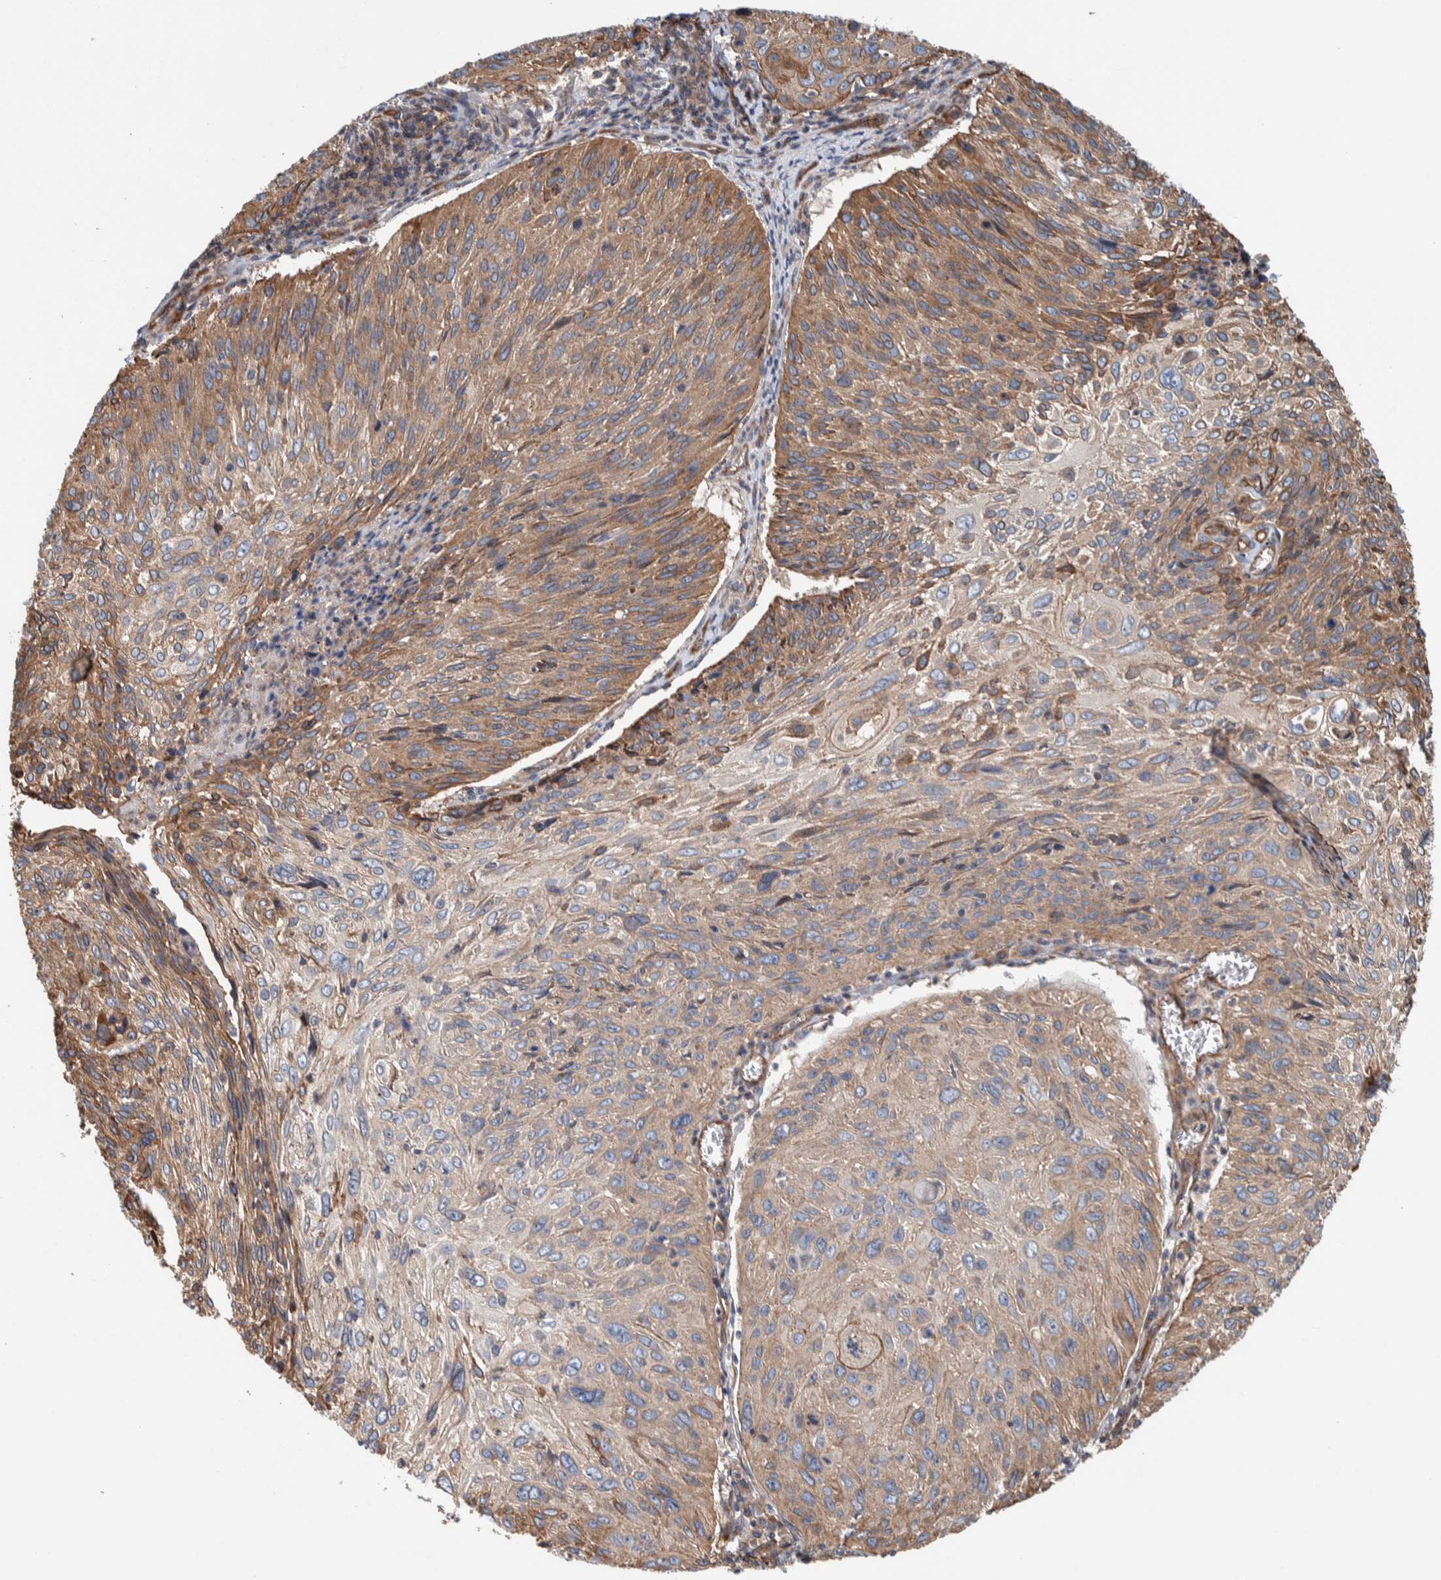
{"staining": {"intensity": "moderate", "quantity": ">75%", "location": "cytoplasmic/membranous"}, "tissue": "cervical cancer", "cell_type": "Tumor cells", "image_type": "cancer", "snomed": [{"axis": "morphology", "description": "Squamous cell carcinoma, NOS"}, {"axis": "topography", "description": "Cervix"}], "caption": "Human cervical cancer (squamous cell carcinoma) stained with a brown dye reveals moderate cytoplasmic/membranous positive positivity in approximately >75% of tumor cells.", "gene": "PKD1L1", "patient": {"sex": "female", "age": 51}}